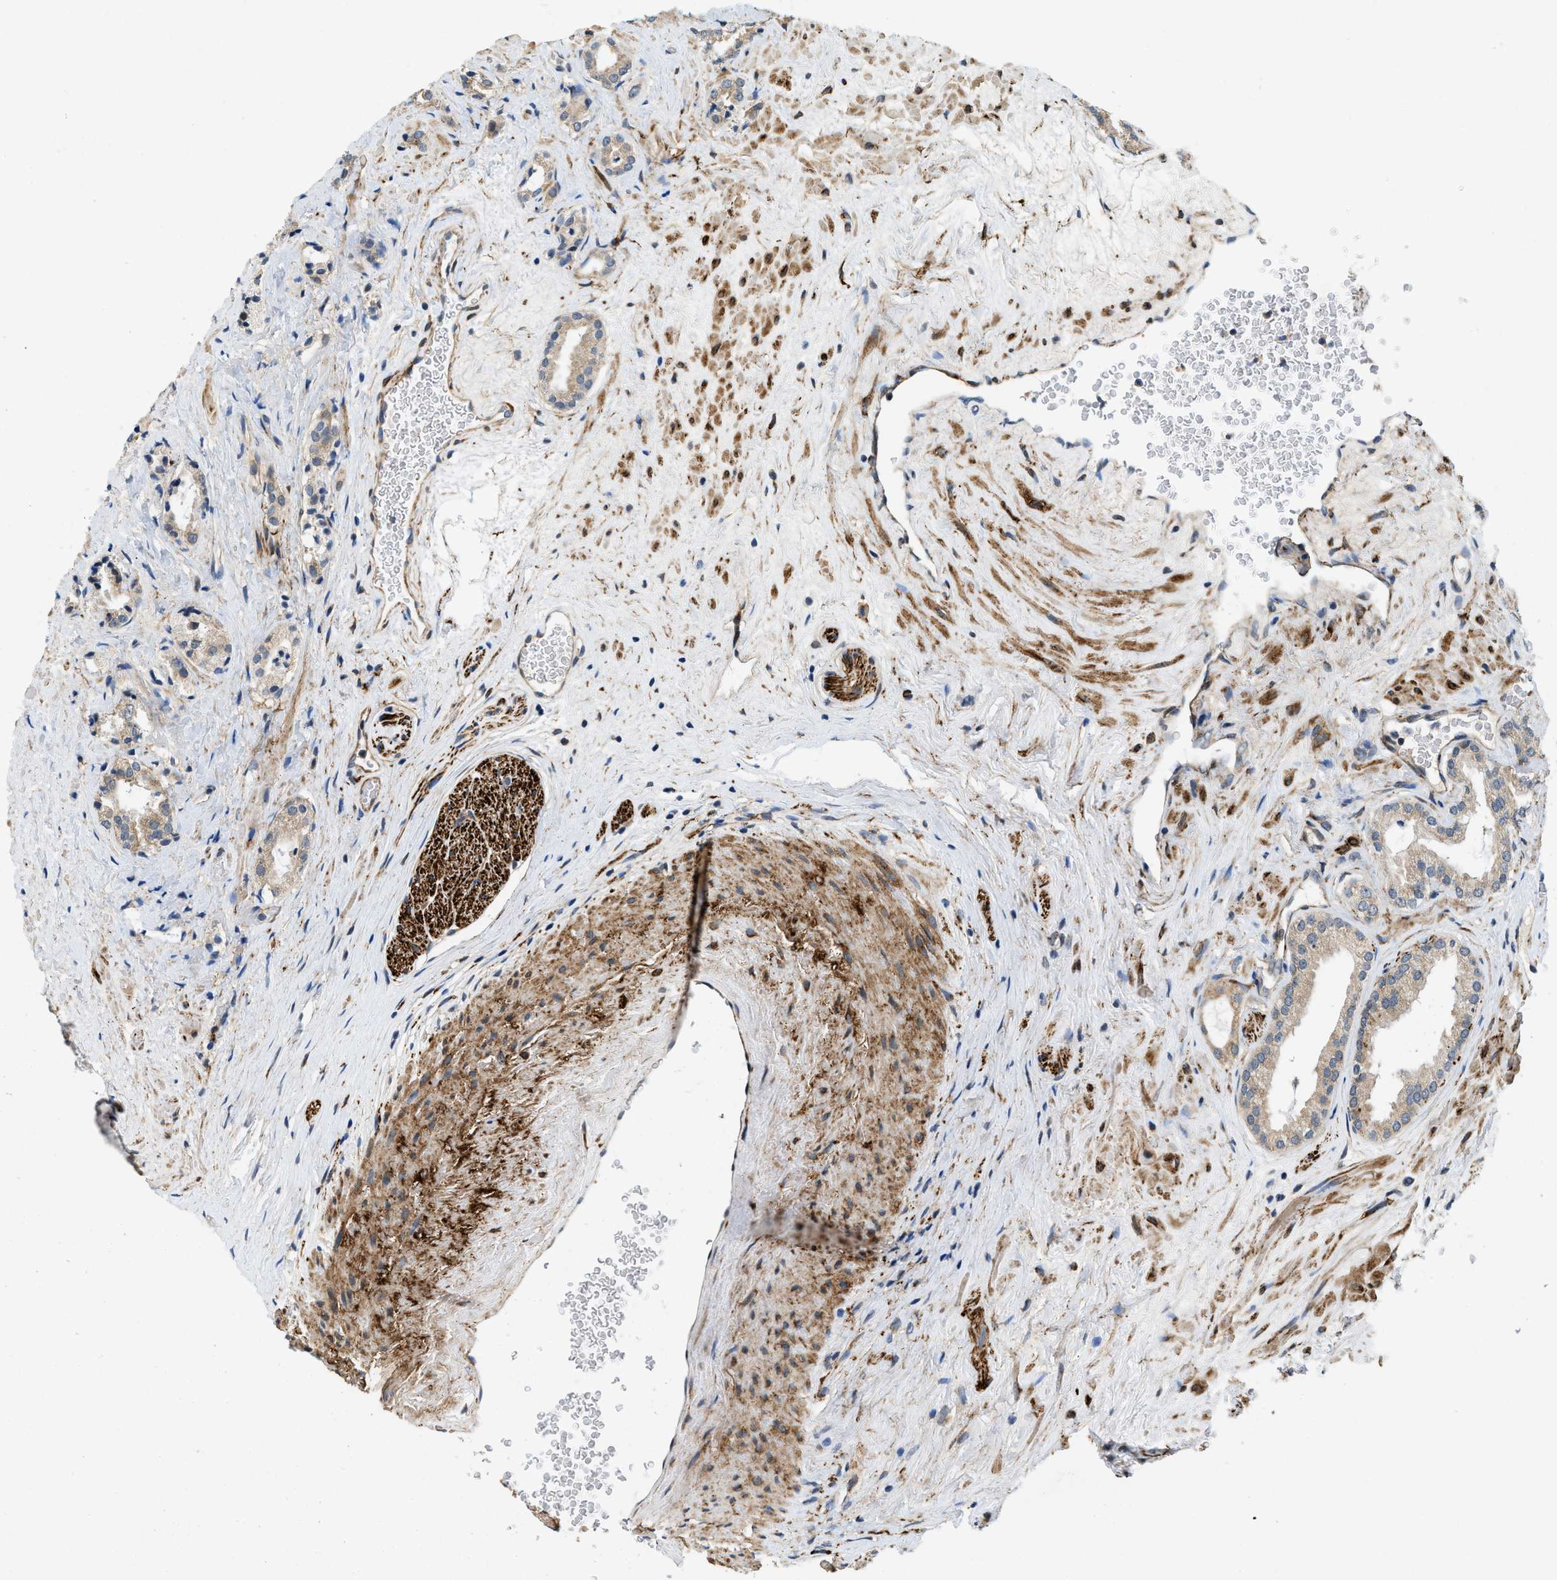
{"staining": {"intensity": "weak", "quantity": ">75%", "location": "cytoplasmic/membranous"}, "tissue": "prostate cancer", "cell_type": "Tumor cells", "image_type": "cancer", "snomed": [{"axis": "morphology", "description": "Adenocarcinoma, High grade"}, {"axis": "topography", "description": "Prostate"}], "caption": "Prostate cancer was stained to show a protein in brown. There is low levels of weak cytoplasmic/membranous positivity in approximately >75% of tumor cells.", "gene": "ZNF599", "patient": {"sex": "male", "age": 64}}